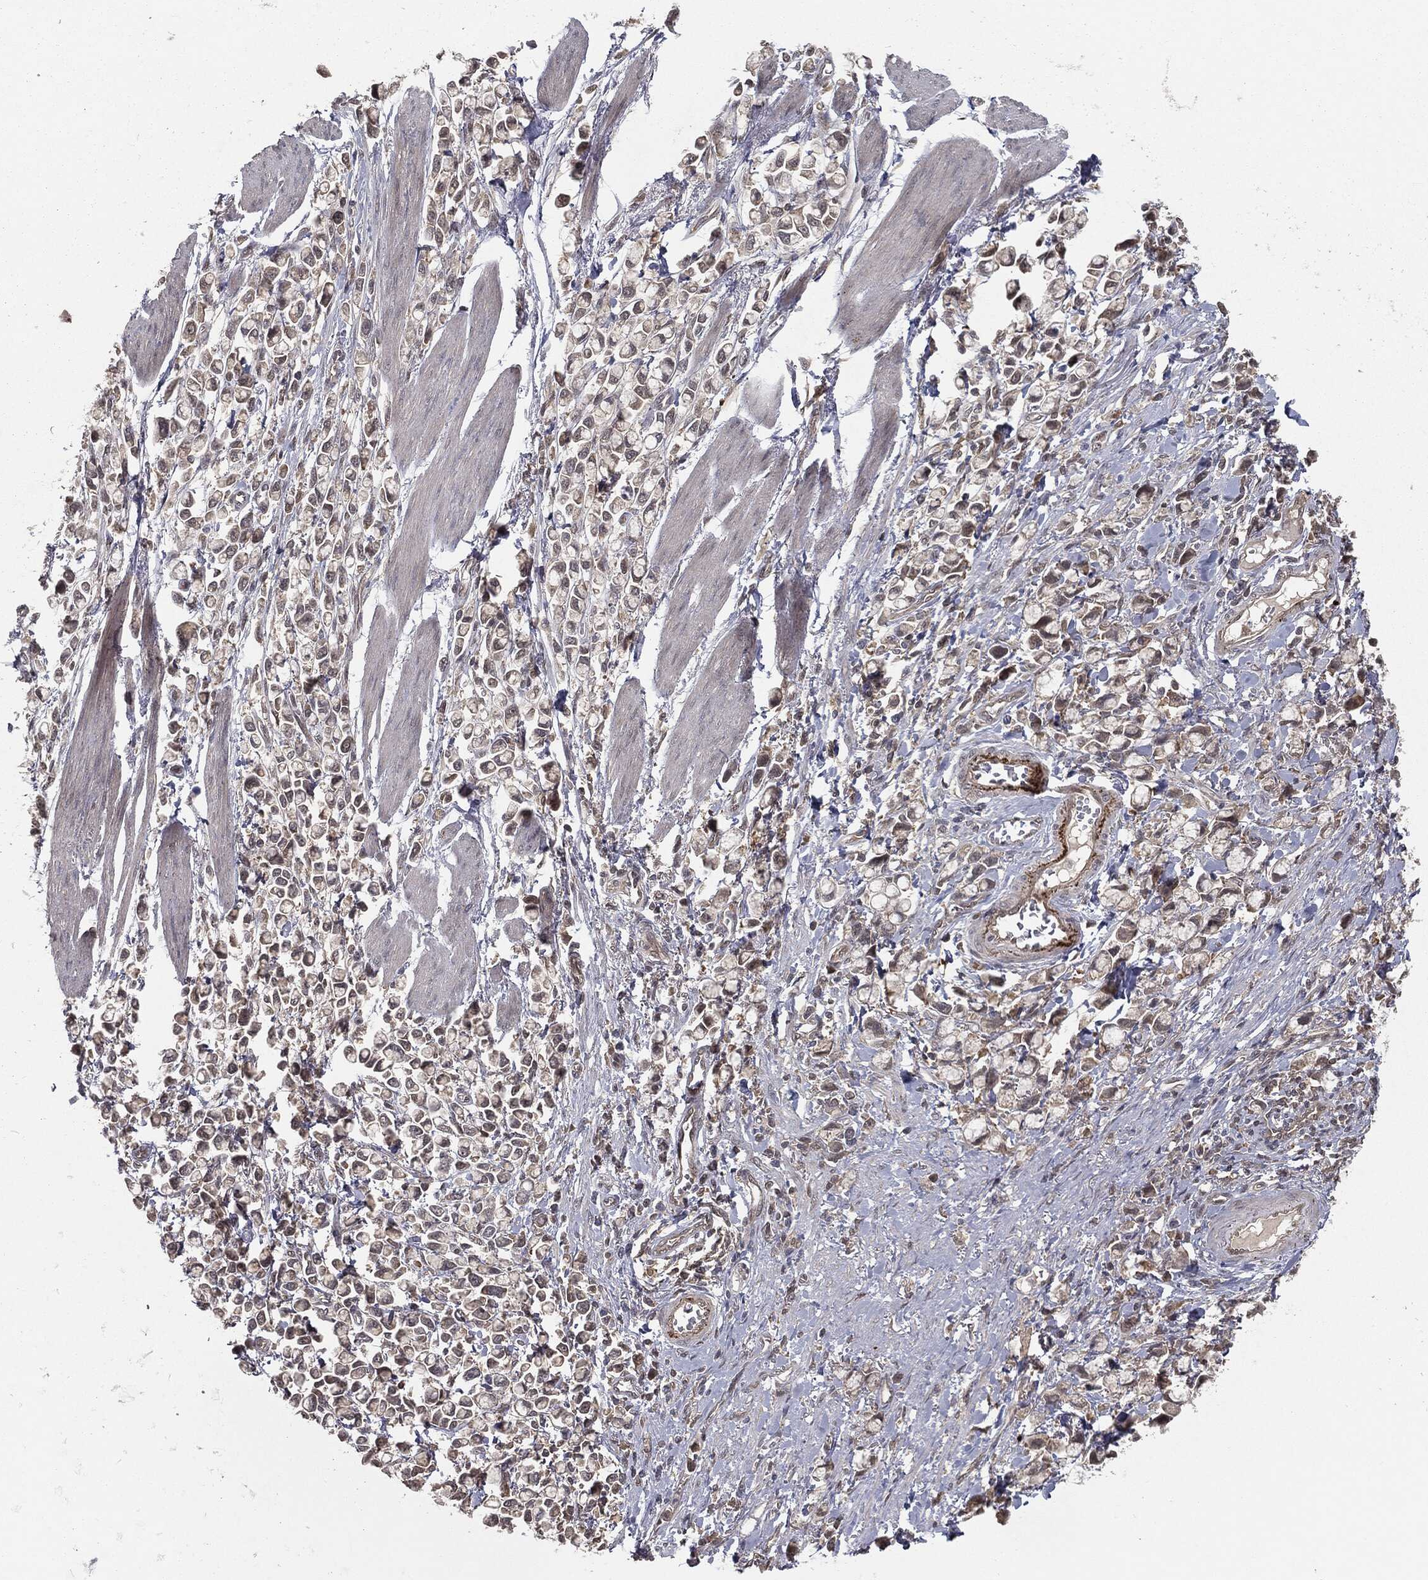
{"staining": {"intensity": "negative", "quantity": "none", "location": "none"}, "tissue": "stomach cancer", "cell_type": "Tumor cells", "image_type": "cancer", "snomed": [{"axis": "morphology", "description": "Adenocarcinoma, NOS"}, {"axis": "topography", "description": "Stomach"}], "caption": "The image reveals no staining of tumor cells in adenocarcinoma (stomach).", "gene": "FBXO7", "patient": {"sex": "female", "age": 81}}